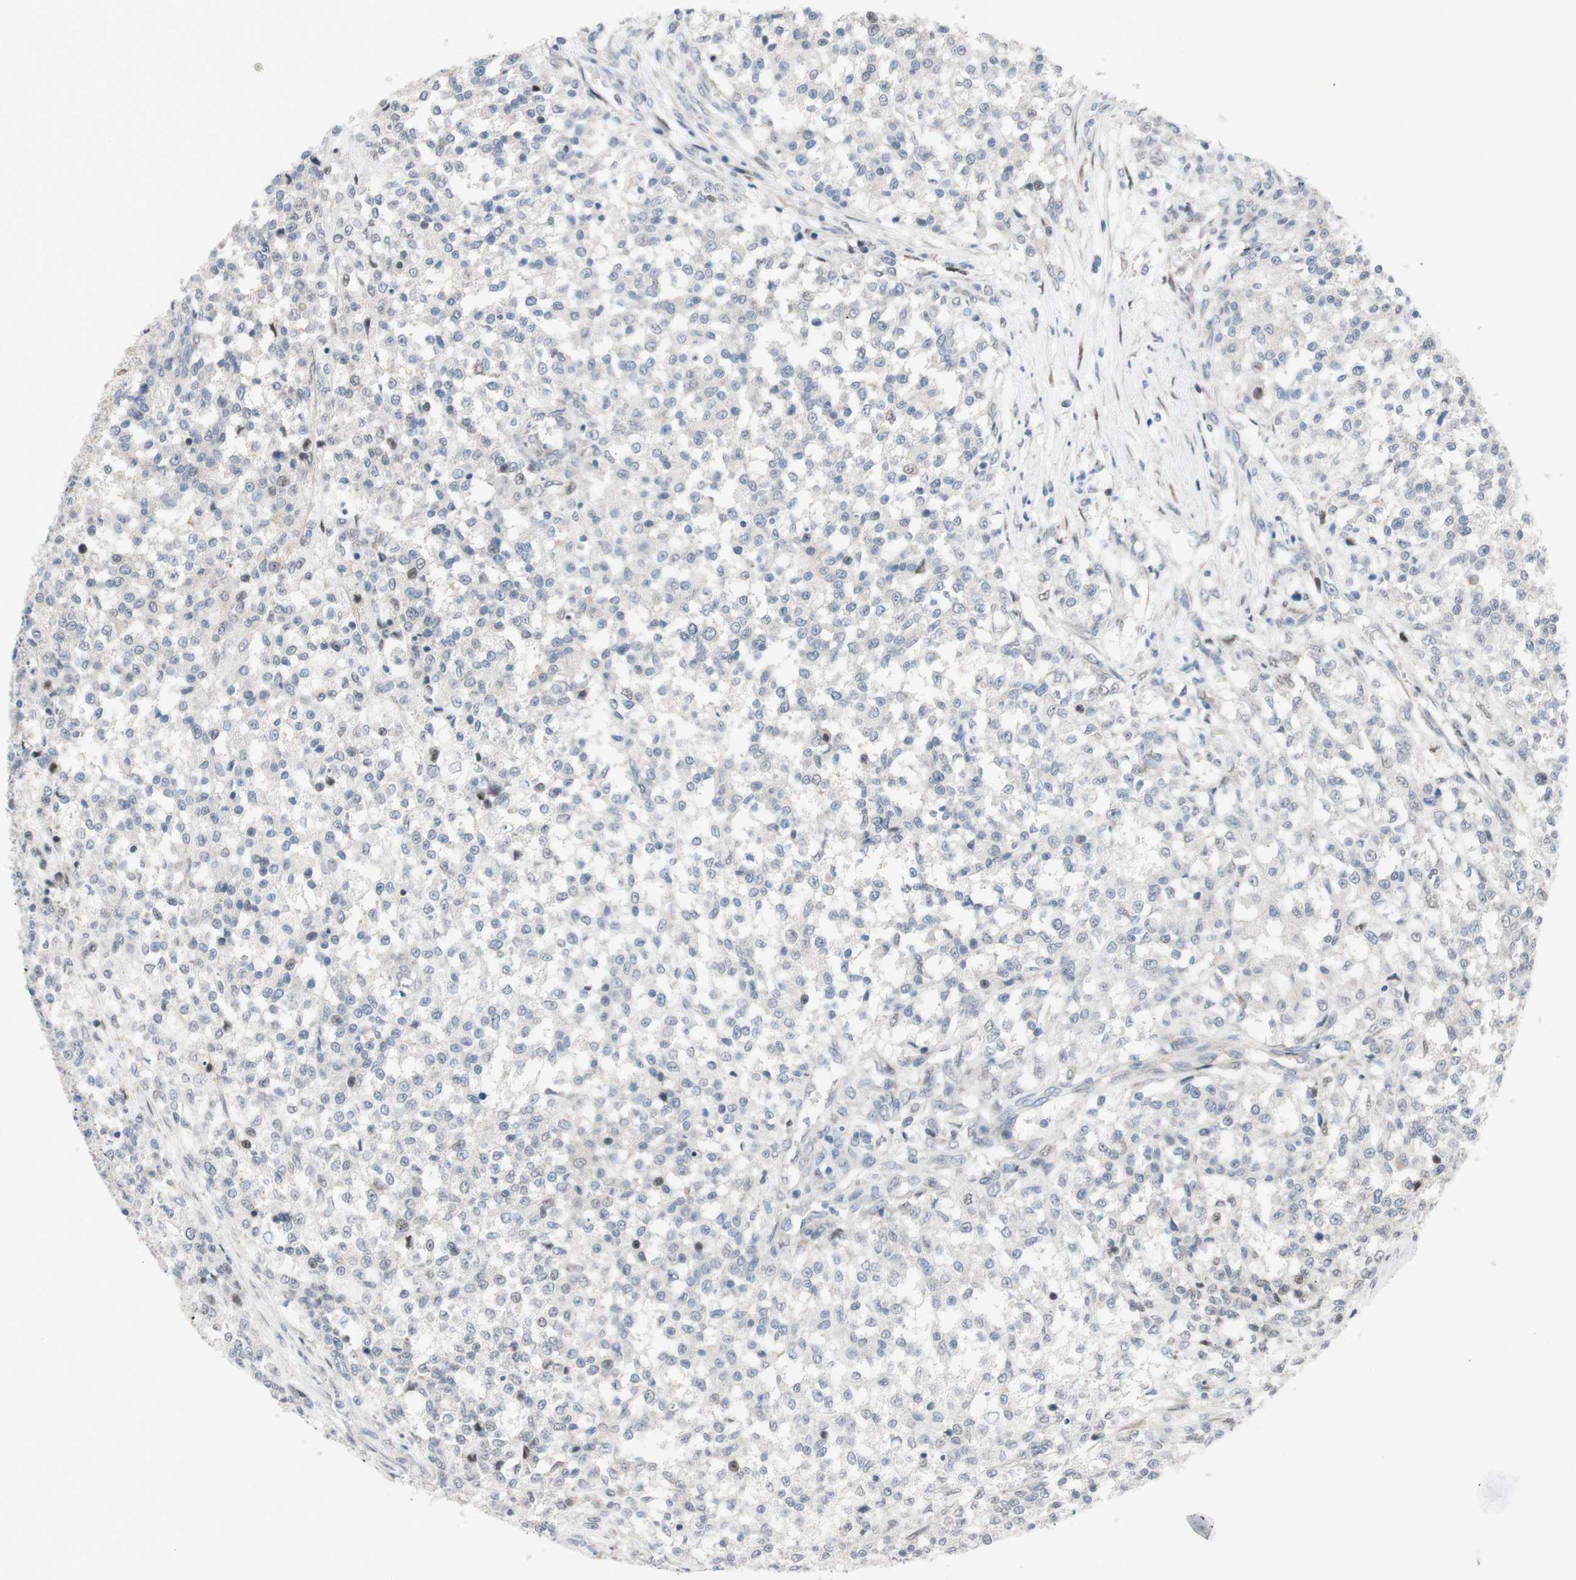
{"staining": {"intensity": "negative", "quantity": "none", "location": "none"}, "tissue": "testis cancer", "cell_type": "Tumor cells", "image_type": "cancer", "snomed": [{"axis": "morphology", "description": "Seminoma, NOS"}, {"axis": "topography", "description": "Testis"}], "caption": "There is no significant expression in tumor cells of seminoma (testis).", "gene": "PHTF2", "patient": {"sex": "male", "age": 59}}